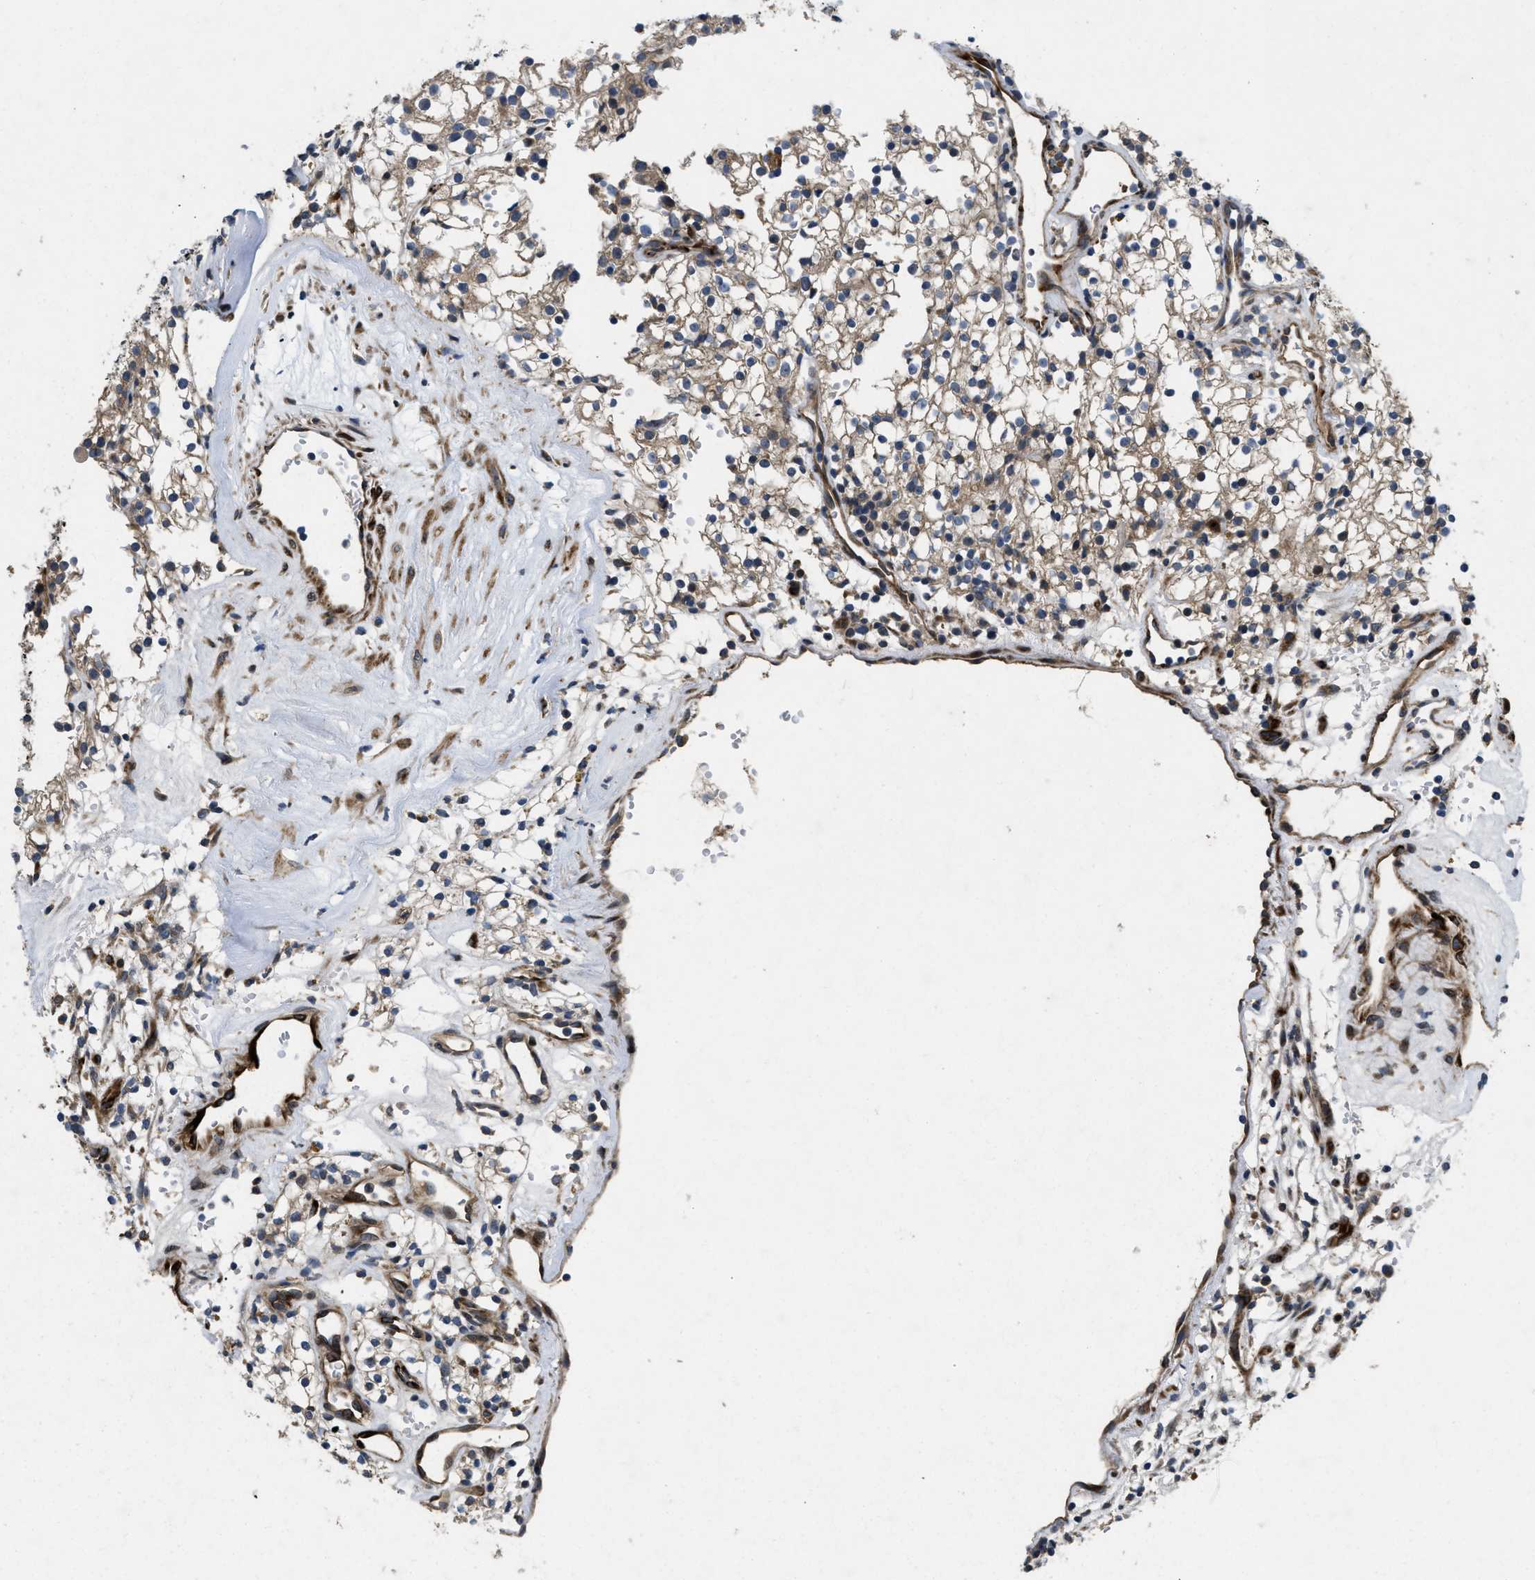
{"staining": {"intensity": "weak", "quantity": ">75%", "location": "cytoplasmic/membranous"}, "tissue": "renal cancer", "cell_type": "Tumor cells", "image_type": "cancer", "snomed": [{"axis": "morphology", "description": "Adenocarcinoma, NOS"}, {"axis": "topography", "description": "Kidney"}], "caption": "Protein staining of adenocarcinoma (renal) tissue reveals weak cytoplasmic/membranous staining in about >75% of tumor cells.", "gene": "HSPA12B", "patient": {"sex": "male", "age": 59}}